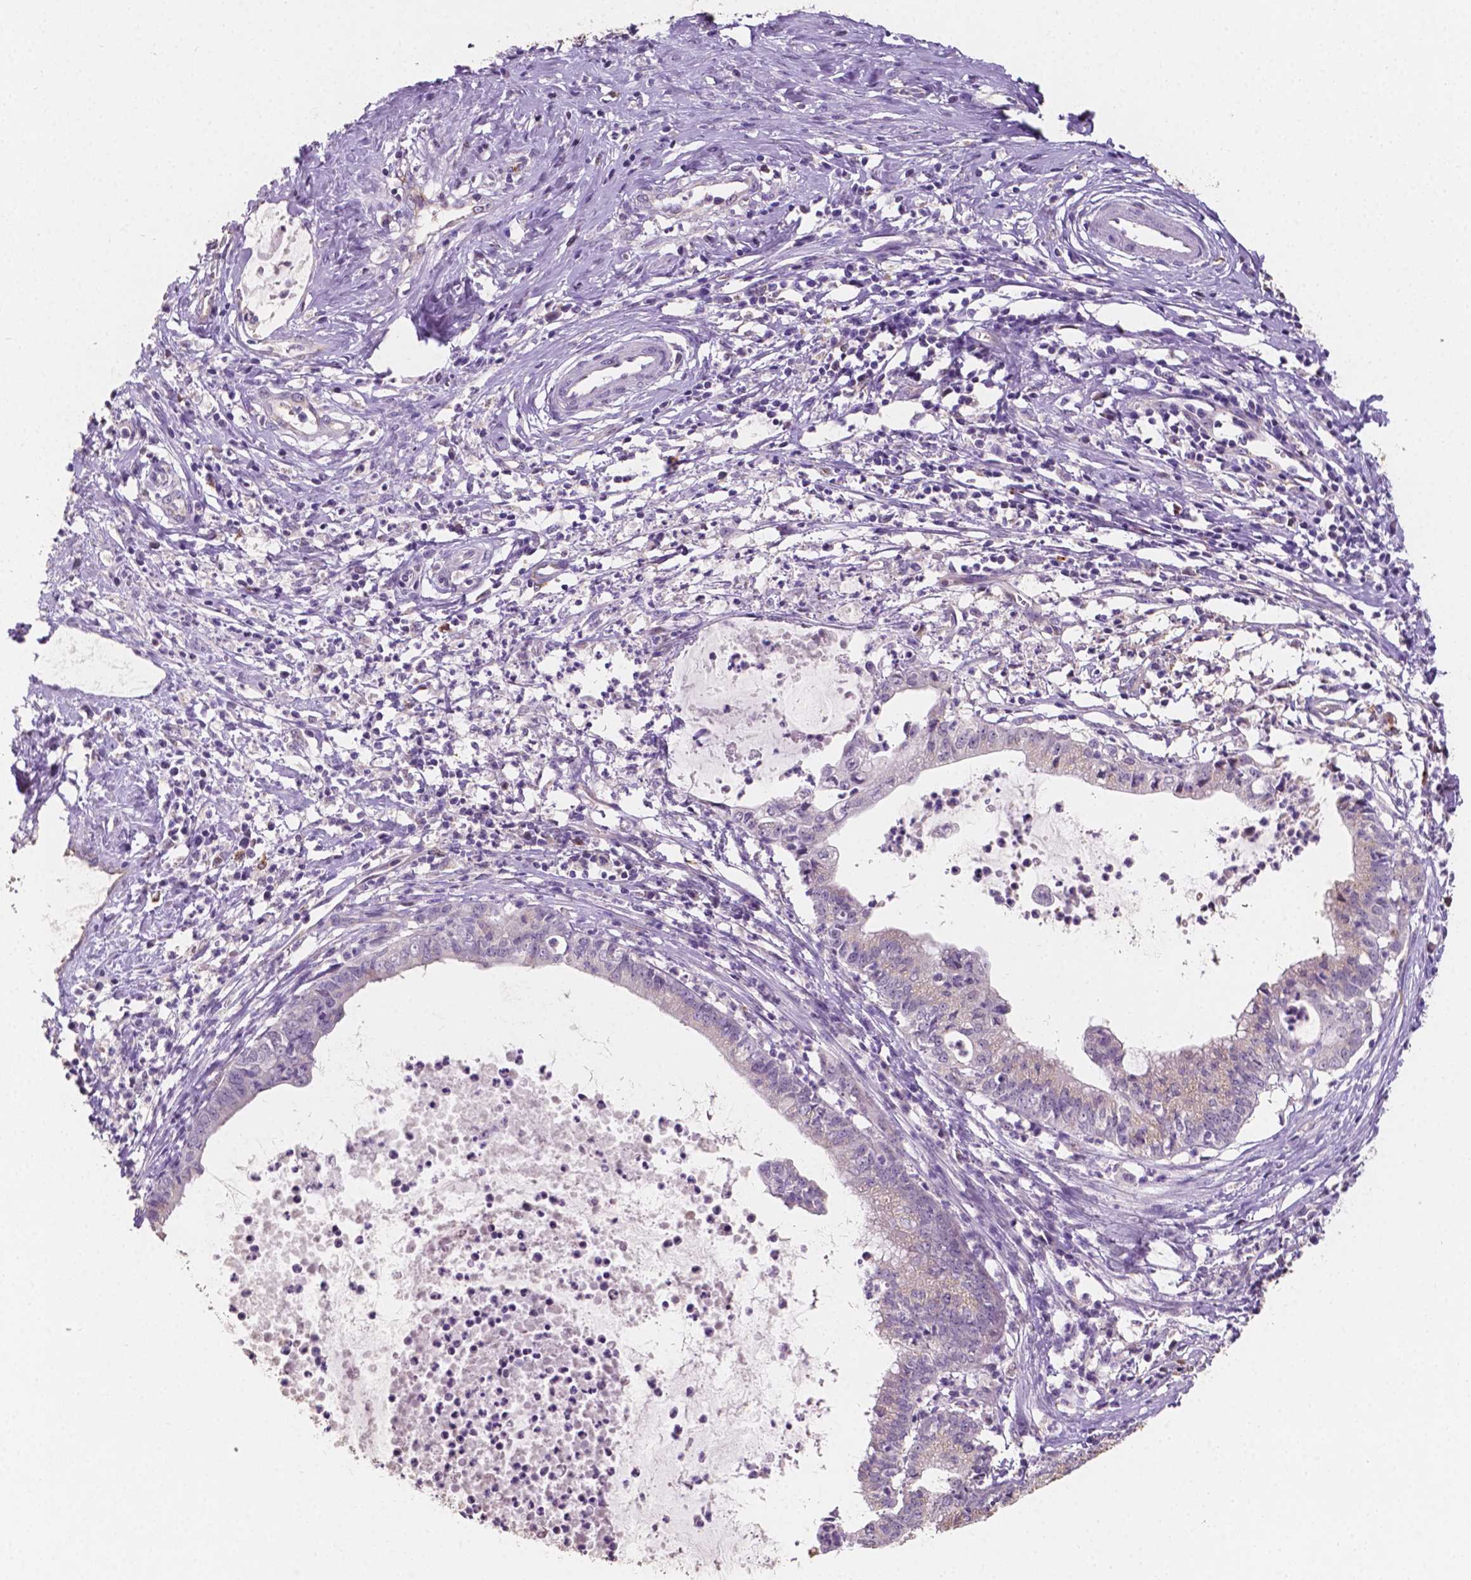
{"staining": {"intensity": "weak", "quantity": "<25%", "location": "cytoplasmic/membranous"}, "tissue": "cervical cancer", "cell_type": "Tumor cells", "image_type": "cancer", "snomed": [{"axis": "morphology", "description": "Normal tissue, NOS"}, {"axis": "morphology", "description": "Adenocarcinoma, NOS"}, {"axis": "topography", "description": "Cervix"}], "caption": "Tumor cells are negative for brown protein staining in cervical adenocarcinoma.", "gene": "SLC22A4", "patient": {"sex": "female", "age": 38}}